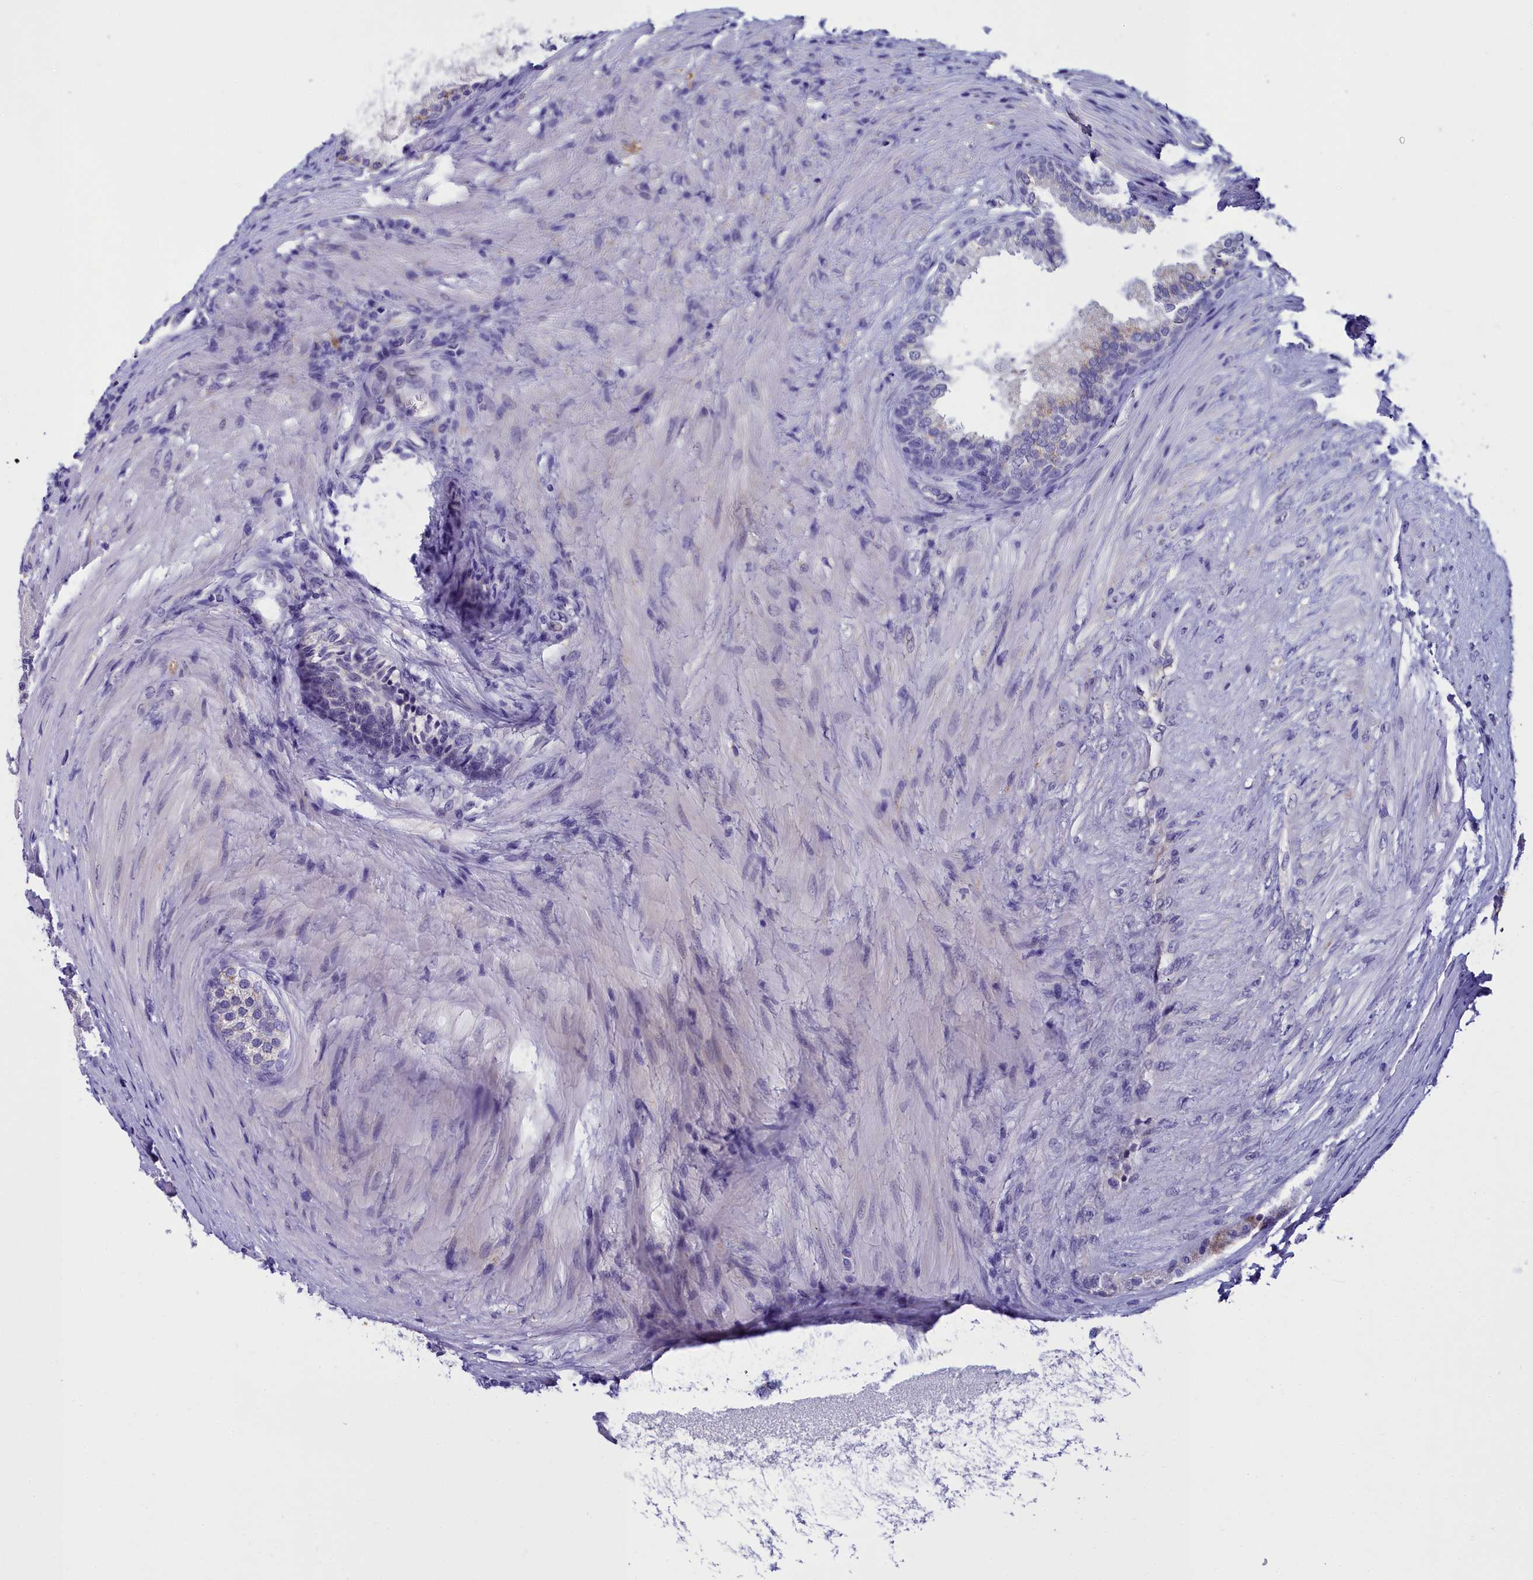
{"staining": {"intensity": "weak", "quantity": "<25%", "location": "cytoplasmic/membranous"}, "tissue": "prostate", "cell_type": "Glandular cells", "image_type": "normal", "snomed": [{"axis": "morphology", "description": "Normal tissue, NOS"}, {"axis": "topography", "description": "Prostate"}], "caption": "High magnification brightfield microscopy of unremarkable prostate stained with DAB (3,3'-diaminobenzidine) (brown) and counterstained with hematoxylin (blue): glandular cells show no significant staining. (Immunohistochemistry, brightfield microscopy, high magnification).", "gene": "ELAPOR2", "patient": {"sex": "male", "age": 76}}